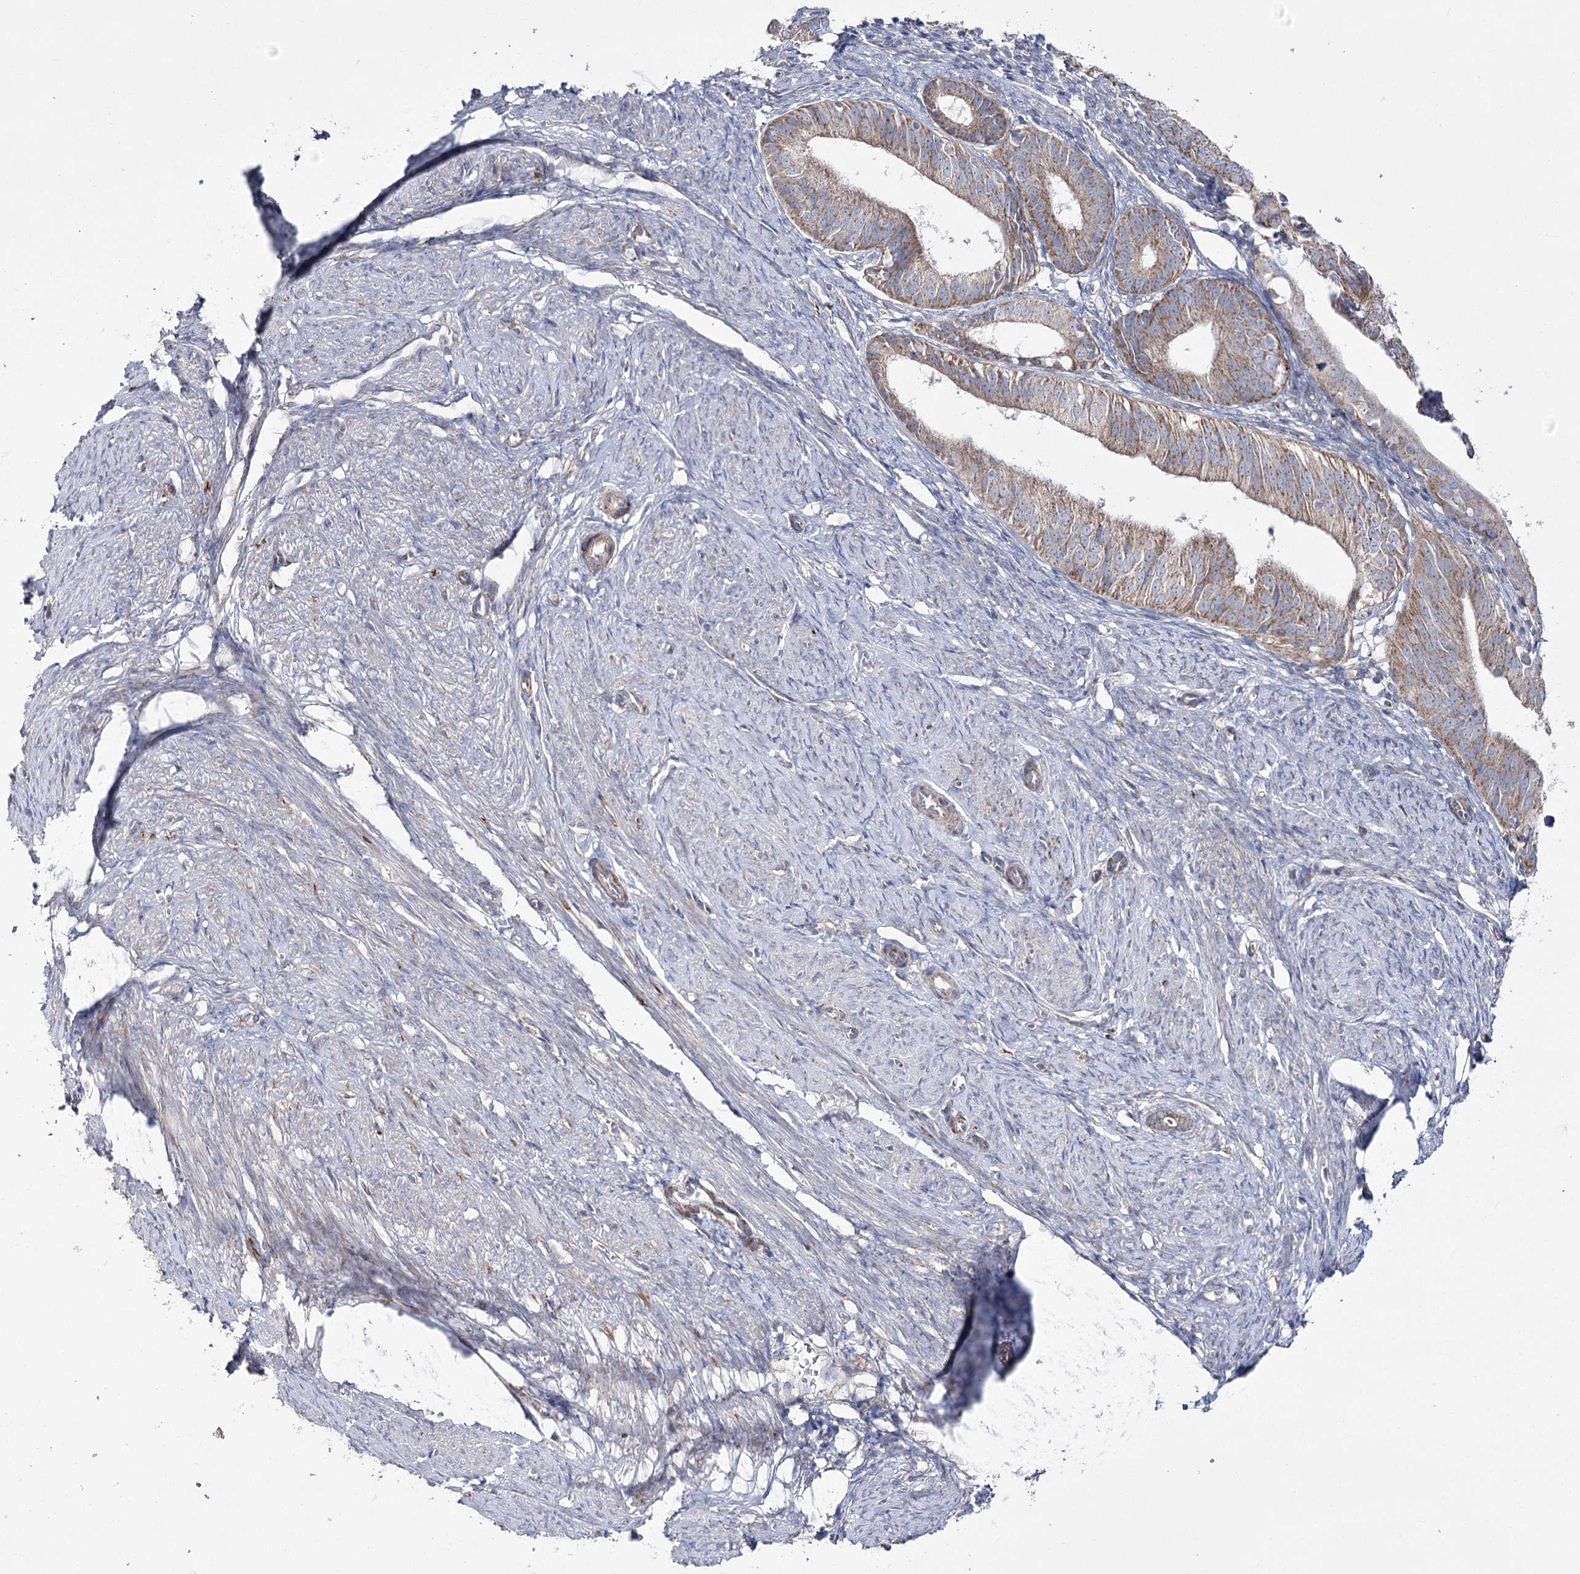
{"staining": {"intensity": "moderate", "quantity": ">75%", "location": "cytoplasmic/membranous"}, "tissue": "endometrial cancer", "cell_type": "Tumor cells", "image_type": "cancer", "snomed": [{"axis": "morphology", "description": "Adenocarcinoma, NOS"}, {"axis": "topography", "description": "Endometrium"}], "caption": "Immunohistochemistry of human endometrial cancer displays medium levels of moderate cytoplasmic/membranous positivity in about >75% of tumor cells.", "gene": "NADK2", "patient": {"sex": "female", "age": 51}}